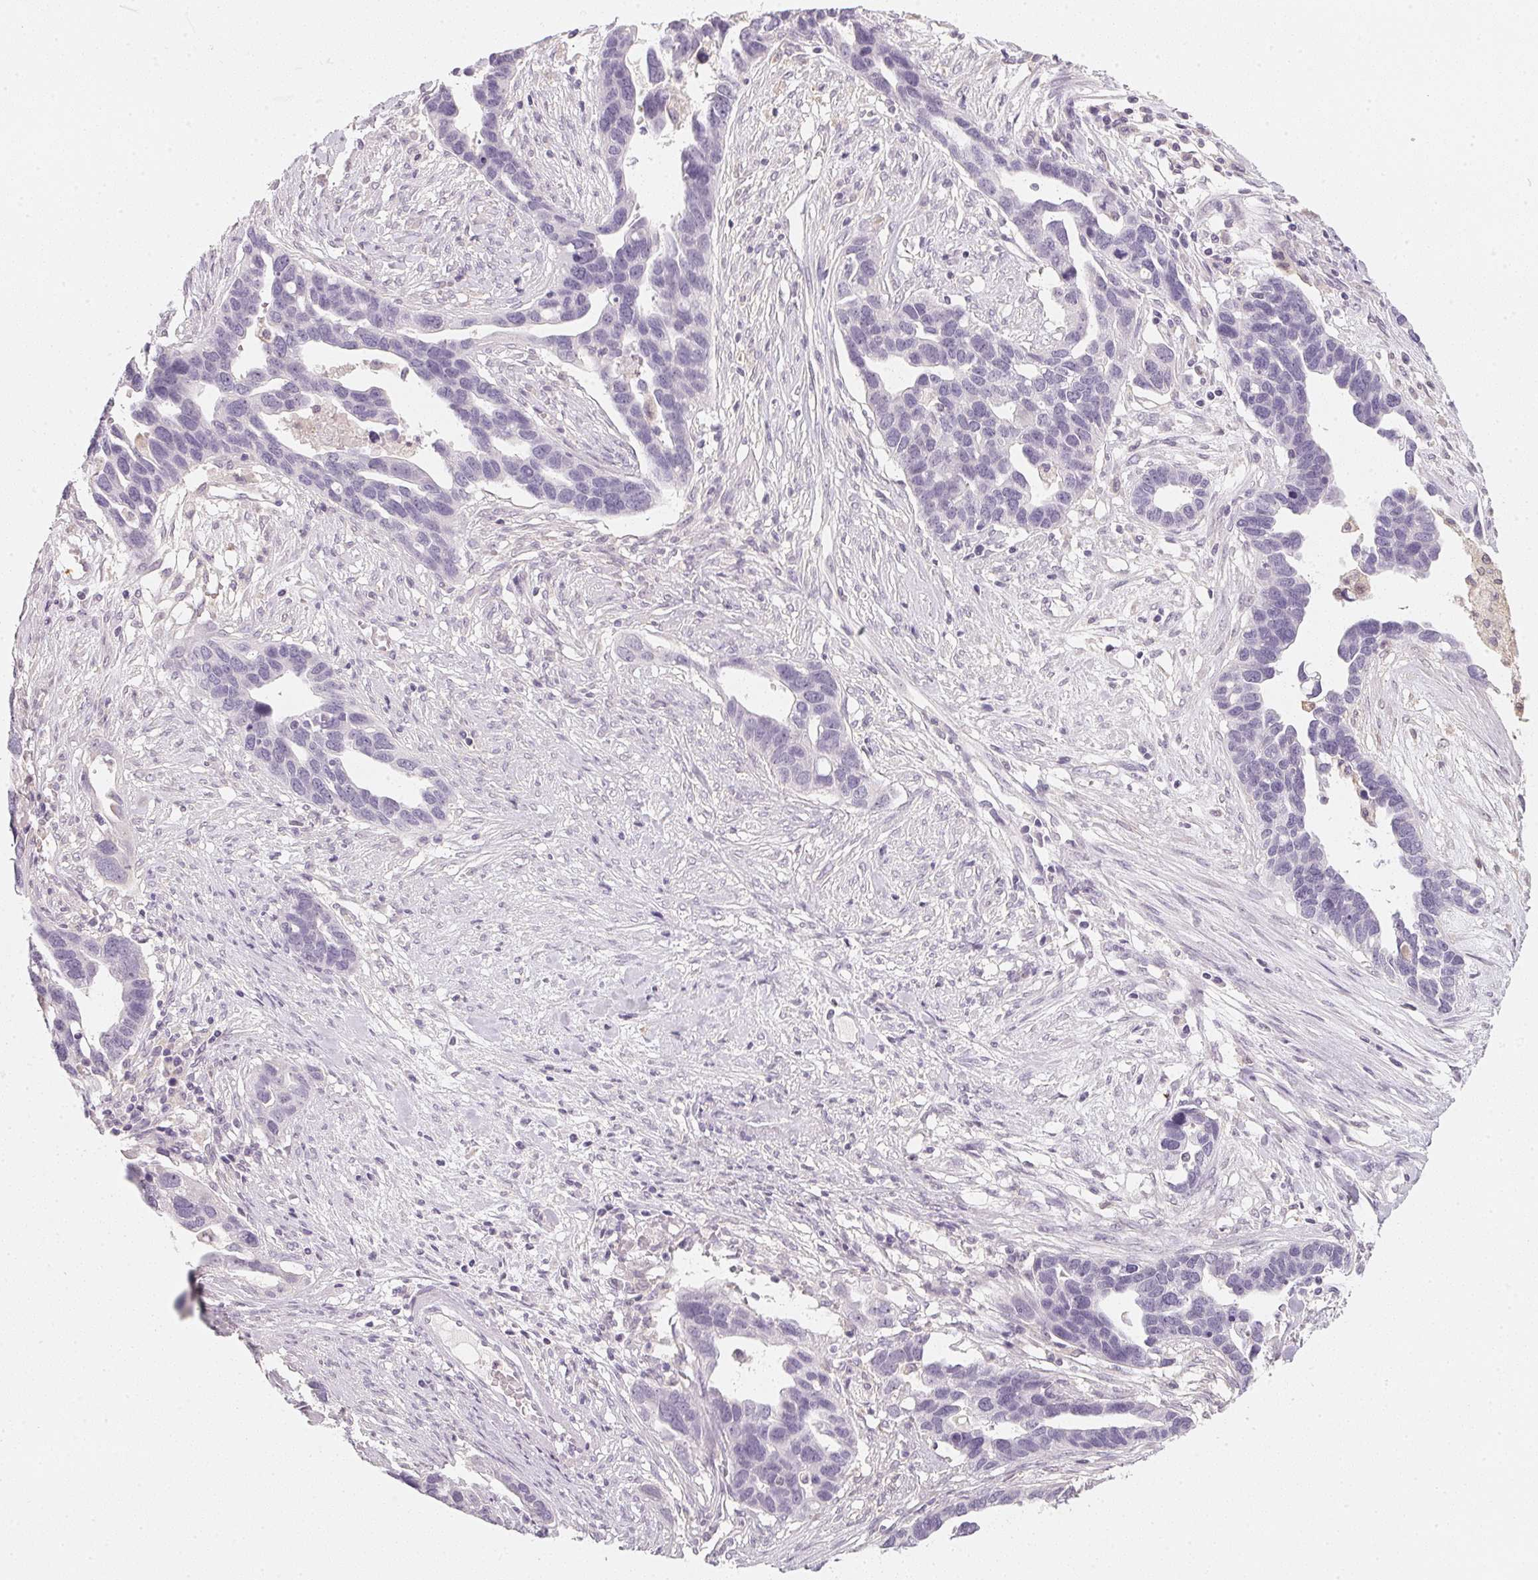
{"staining": {"intensity": "negative", "quantity": "none", "location": "none"}, "tissue": "ovarian cancer", "cell_type": "Tumor cells", "image_type": "cancer", "snomed": [{"axis": "morphology", "description": "Cystadenocarcinoma, serous, NOS"}, {"axis": "topography", "description": "Ovary"}], "caption": "DAB immunohistochemical staining of human ovarian serous cystadenocarcinoma demonstrates no significant positivity in tumor cells. Brightfield microscopy of immunohistochemistry stained with DAB (brown) and hematoxylin (blue), captured at high magnification.", "gene": "CFAP276", "patient": {"sex": "female", "age": 54}}